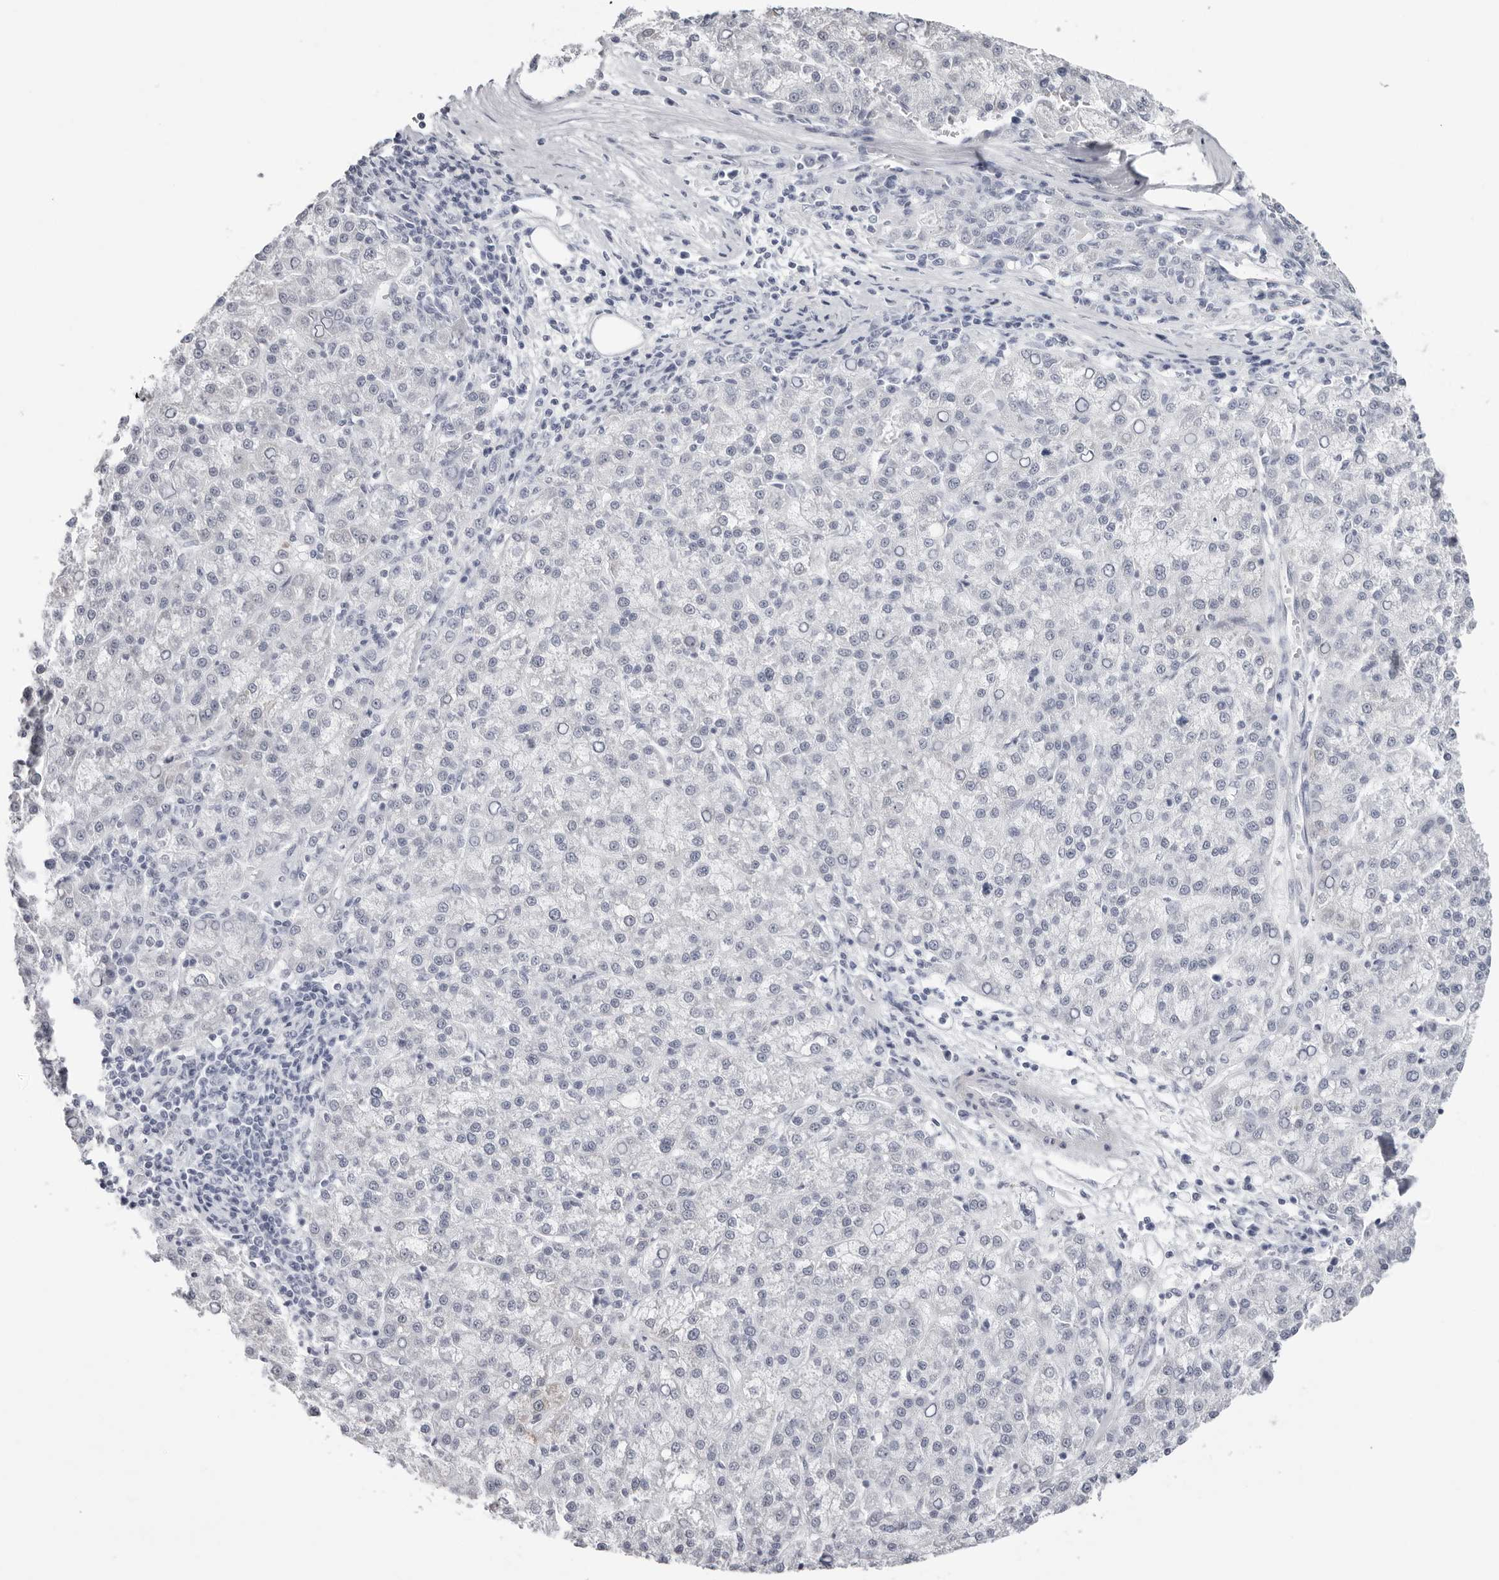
{"staining": {"intensity": "negative", "quantity": "none", "location": "none"}, "tissue": "liver cancer", "cell_type": "Tumor cells", "image_type": "cancer", "snomed": [{"axis": "morphology", "description": "Carcinoma, Hepatocellular, NOS"}, {"axis": "topography", "description": "Liver"}], "caption": "Immunohistochemistry (IHC) photomicrograph of human liver cancer (hepatocellular carcinoma) stained for a protein (brown), which exhibits no expression in tumor cells.", "gene": "INSL3", "patient": {"sex": "female", "age": 58}}